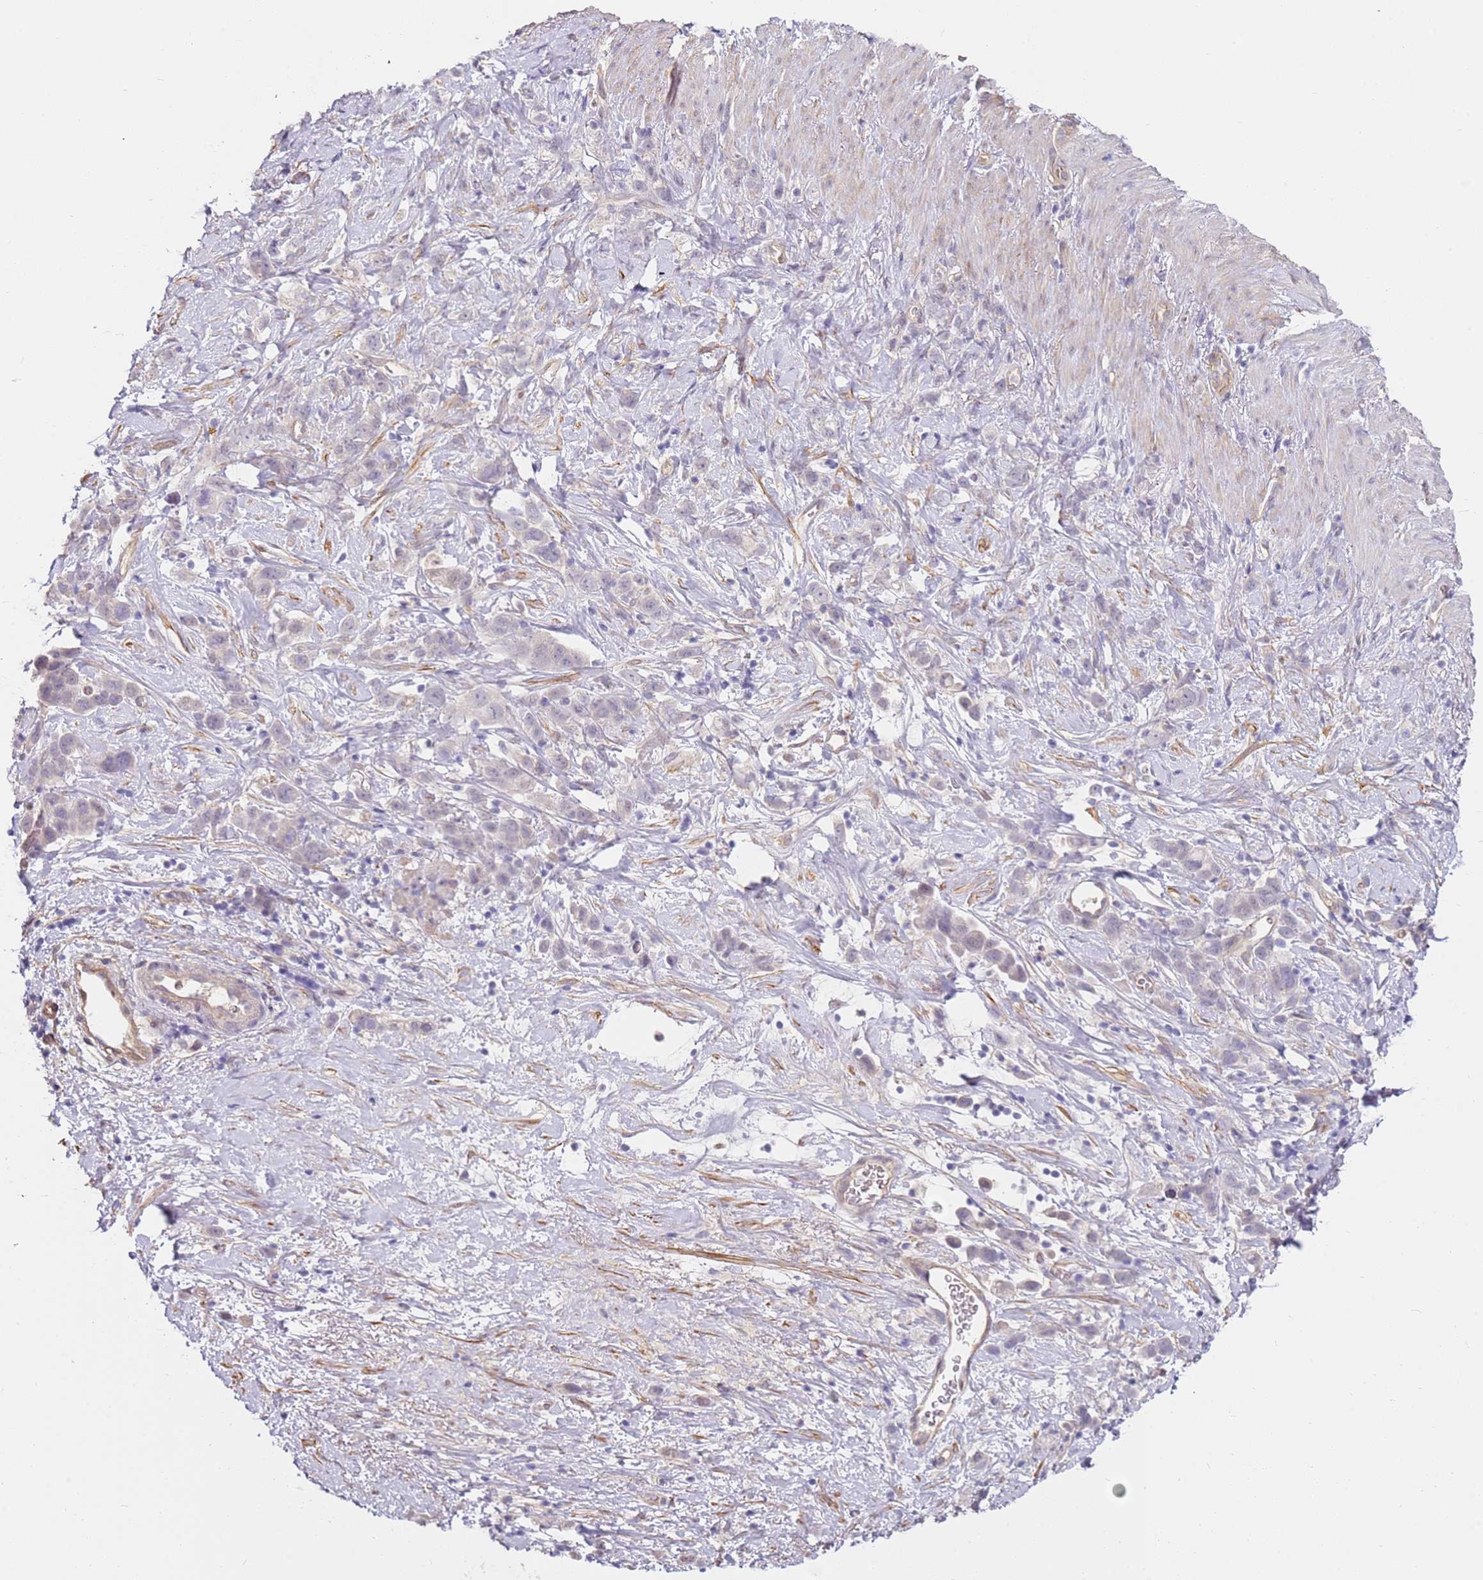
{"staining": {"intensity": "negative", "quantity": "none", "location": "none"}, "tissue": "stomach cancer", "cell_type": "Tumor cells", "image_type": "cancer", "snomed": [{"axis": "morphology", "description": "Adenocarcinoma, NOS"}, {"axis": "topography", "description": "Stomach"}], "caption": "Stomach cancer was stained to show a protein in brown. There is no significant expression in tumor cells.", "gene": "WDR93", "patient": {"sex": "female", "age": 65}}